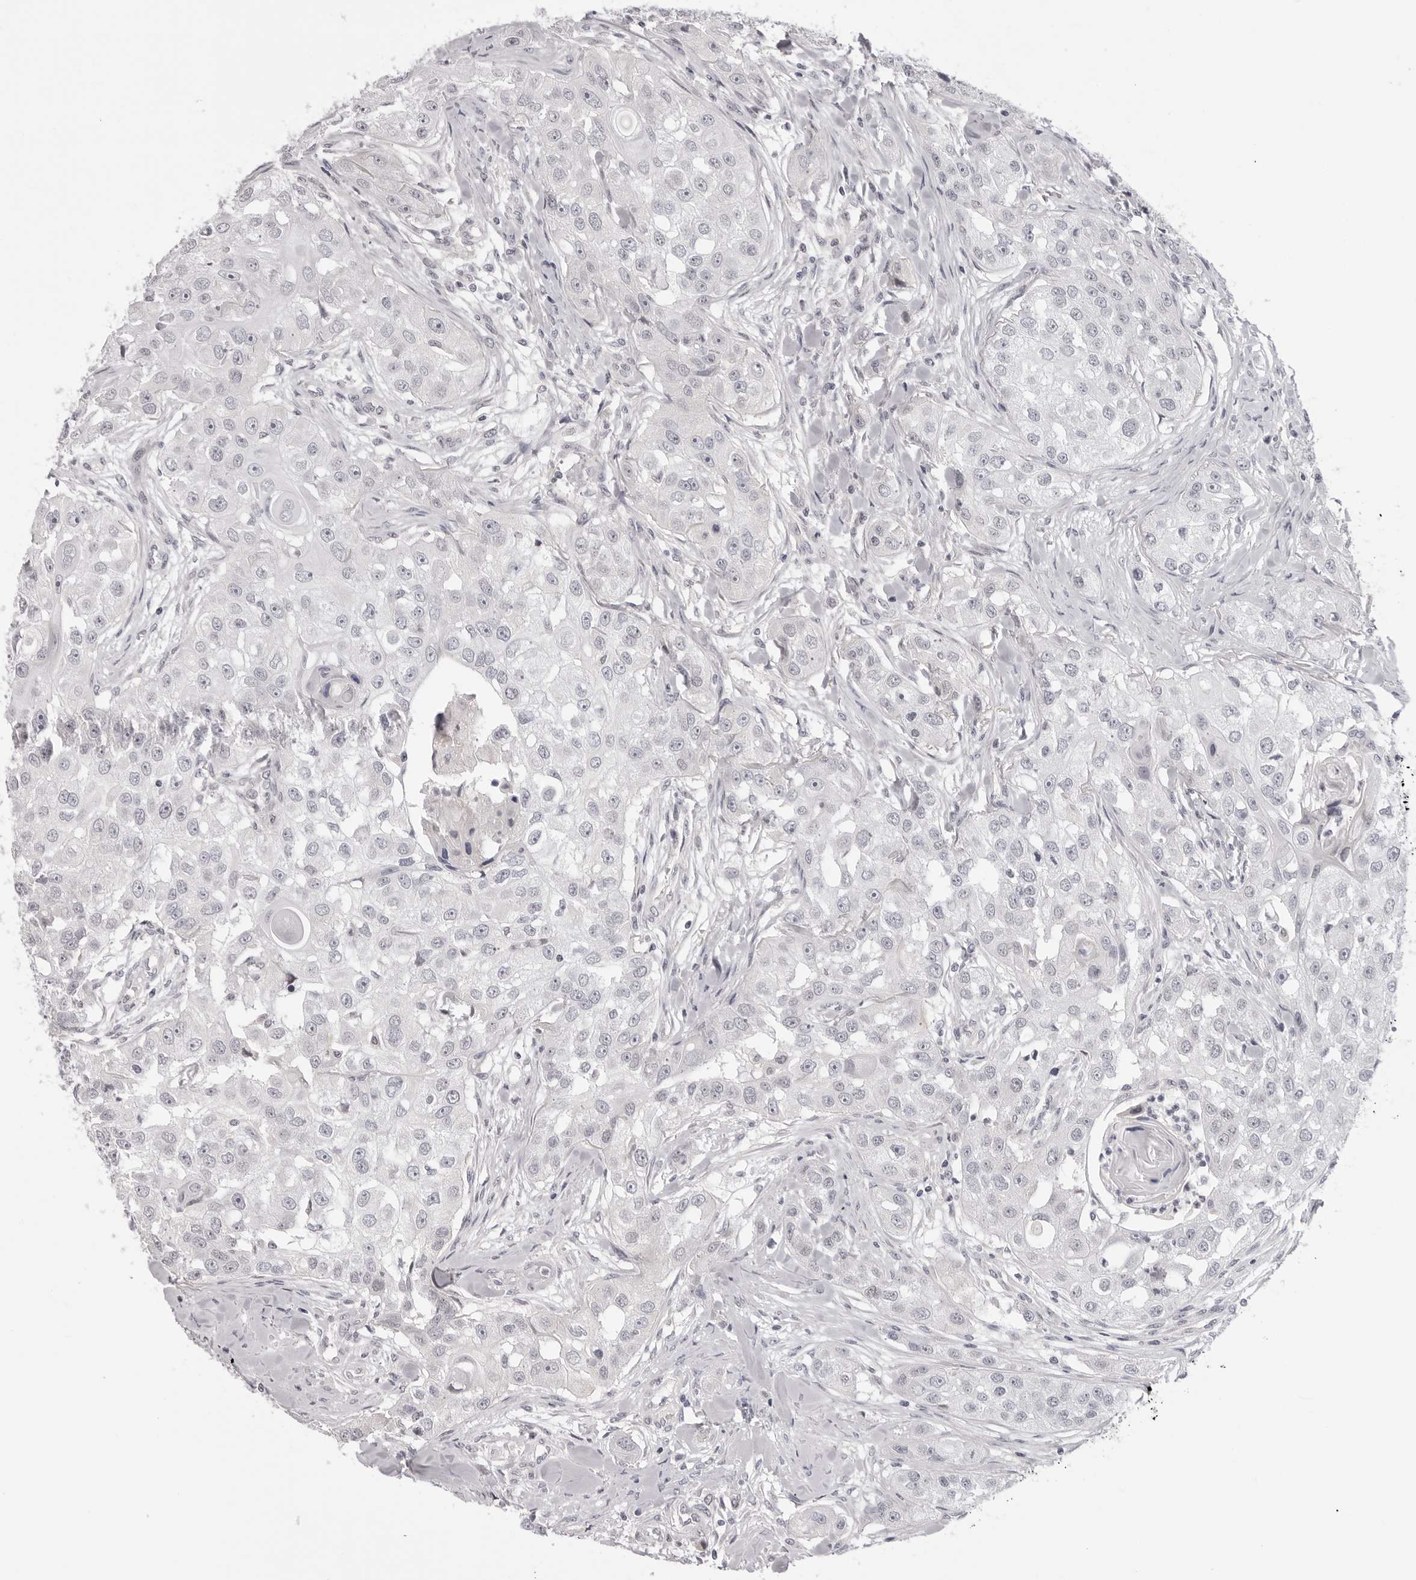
{"staining": {"intensity": "negative", "quantity": "none", "location": "none"}, "tissue": "head and neck cancer", "cell_type": "Tumor cells", "image_type": "cancer", "snomed": [{"axis": "morphology", "description": "Normal tissue, NOS"}, {"axis": "morphology", "description": "Squamous cell carcinoma, NOS"}, {"axis": "topography", "description": "Skeletal muscle"}, {"axis": "topography", "description": "Head-Neck"}], "caption": "Head and neck cancer (squamous cell carcinoma) was stained to show a protein in brown. There is no significant staining in tumor cells.", "gene": "SUGCT", "patient": {"sex": "male", "age": 51}}